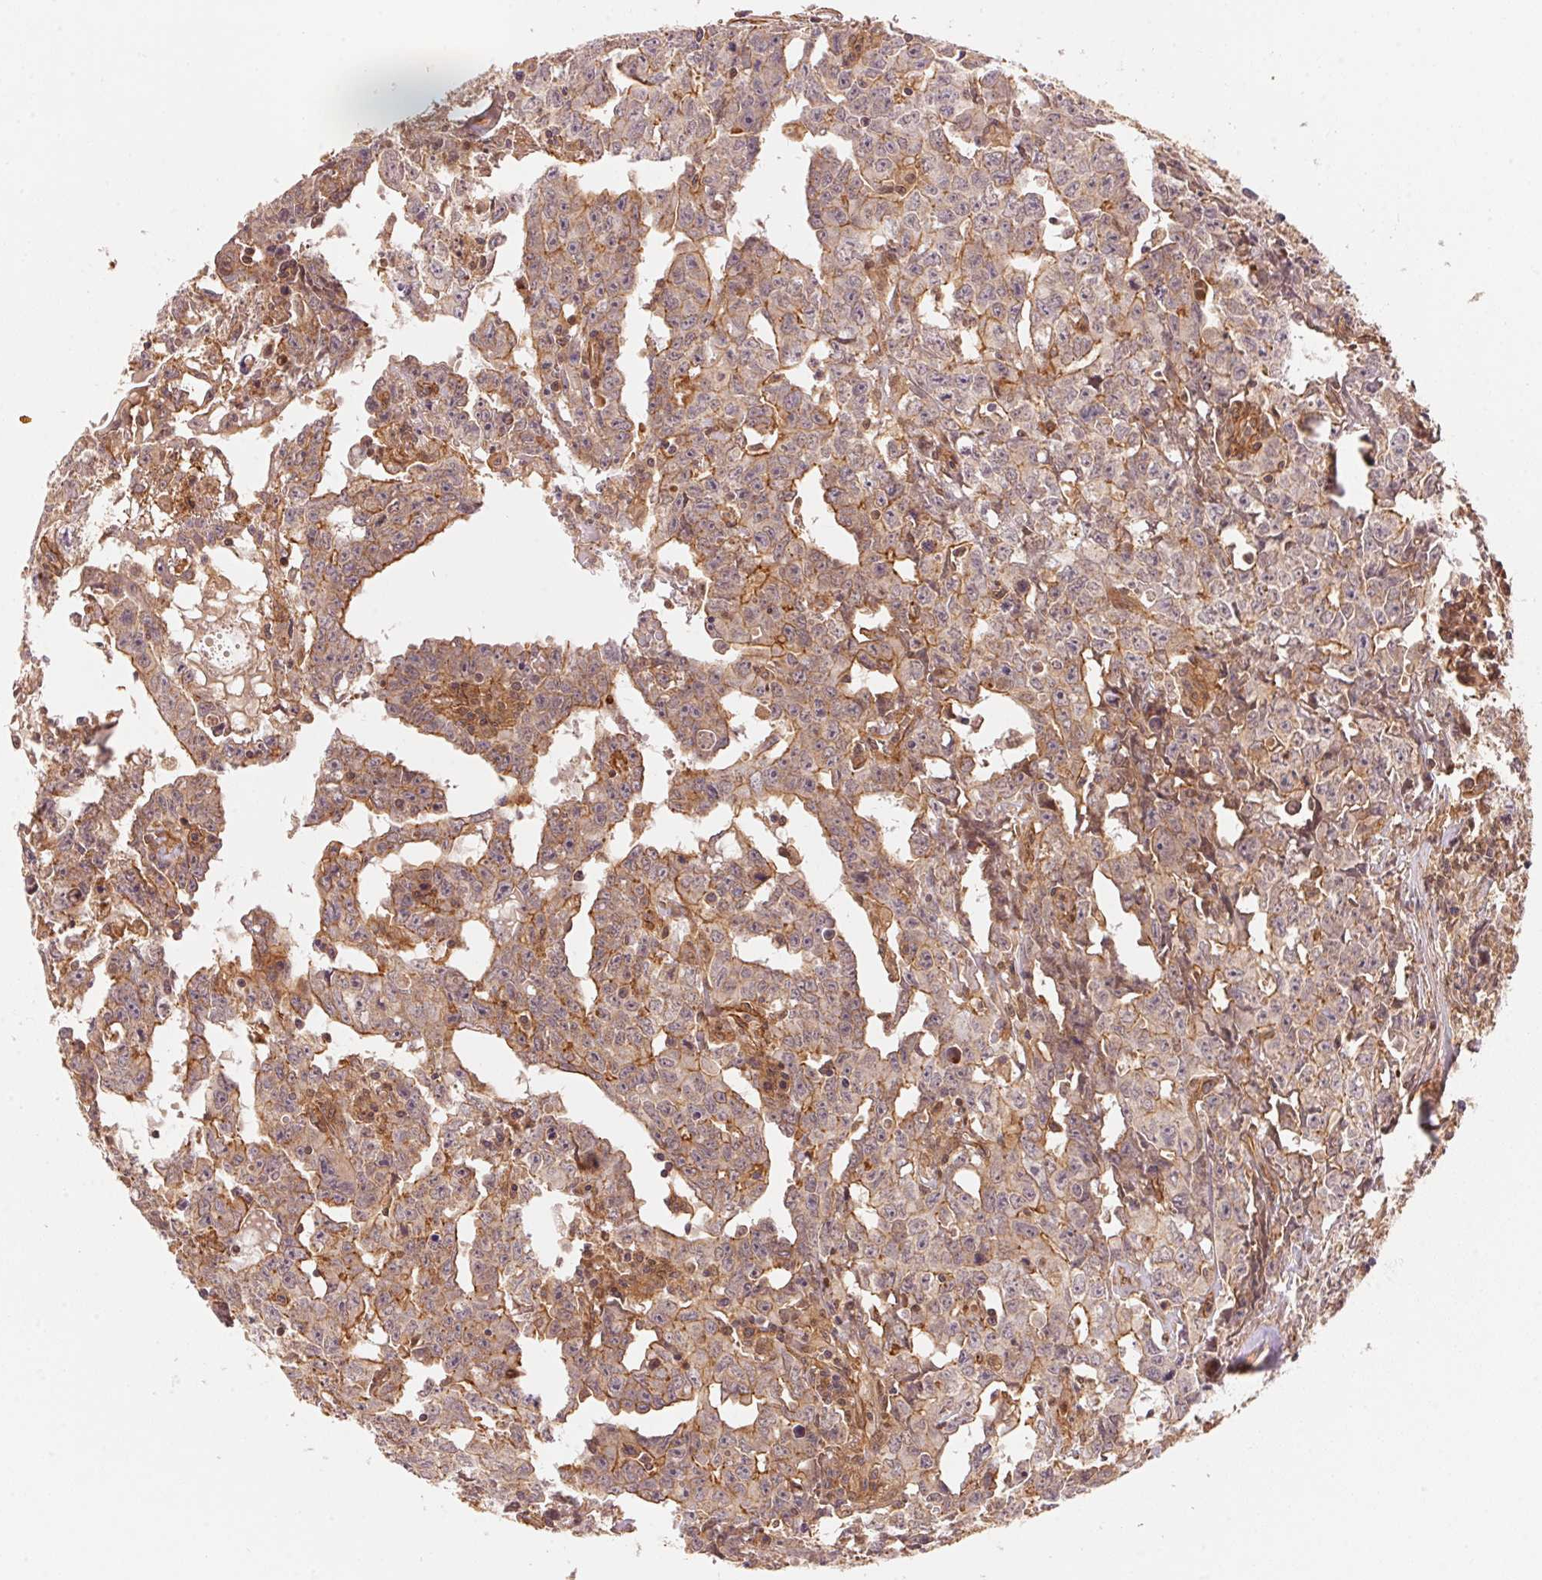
{"staining": {"intensity": "moderate", "quantity": "25%-75%", "location": "cytoplasmic/membranous"}, "tissue": "testis cancer", "cell_type": "Tumor cells", "image_type": "cancer", "snomed": [{"axis": "morphology", "description": "Carcinoma, Embryonal, NOS"}, {"axis": "topography", "description": "Testis"}], "caption": "Immunohistochemical staining of human testis embryonal carcinoma shows medium levels of moderate cytoplasmic/membranous positivity in approximately 25%-75% of tumor cells. (Stains: DAB (3,3'-diaminobenzidine) in brown, nuclei in blue, Microscopy: brightfield microscopy at high magnification).", "gene": "TNIP2", "patient": {"sex": "male", "age": 22}}